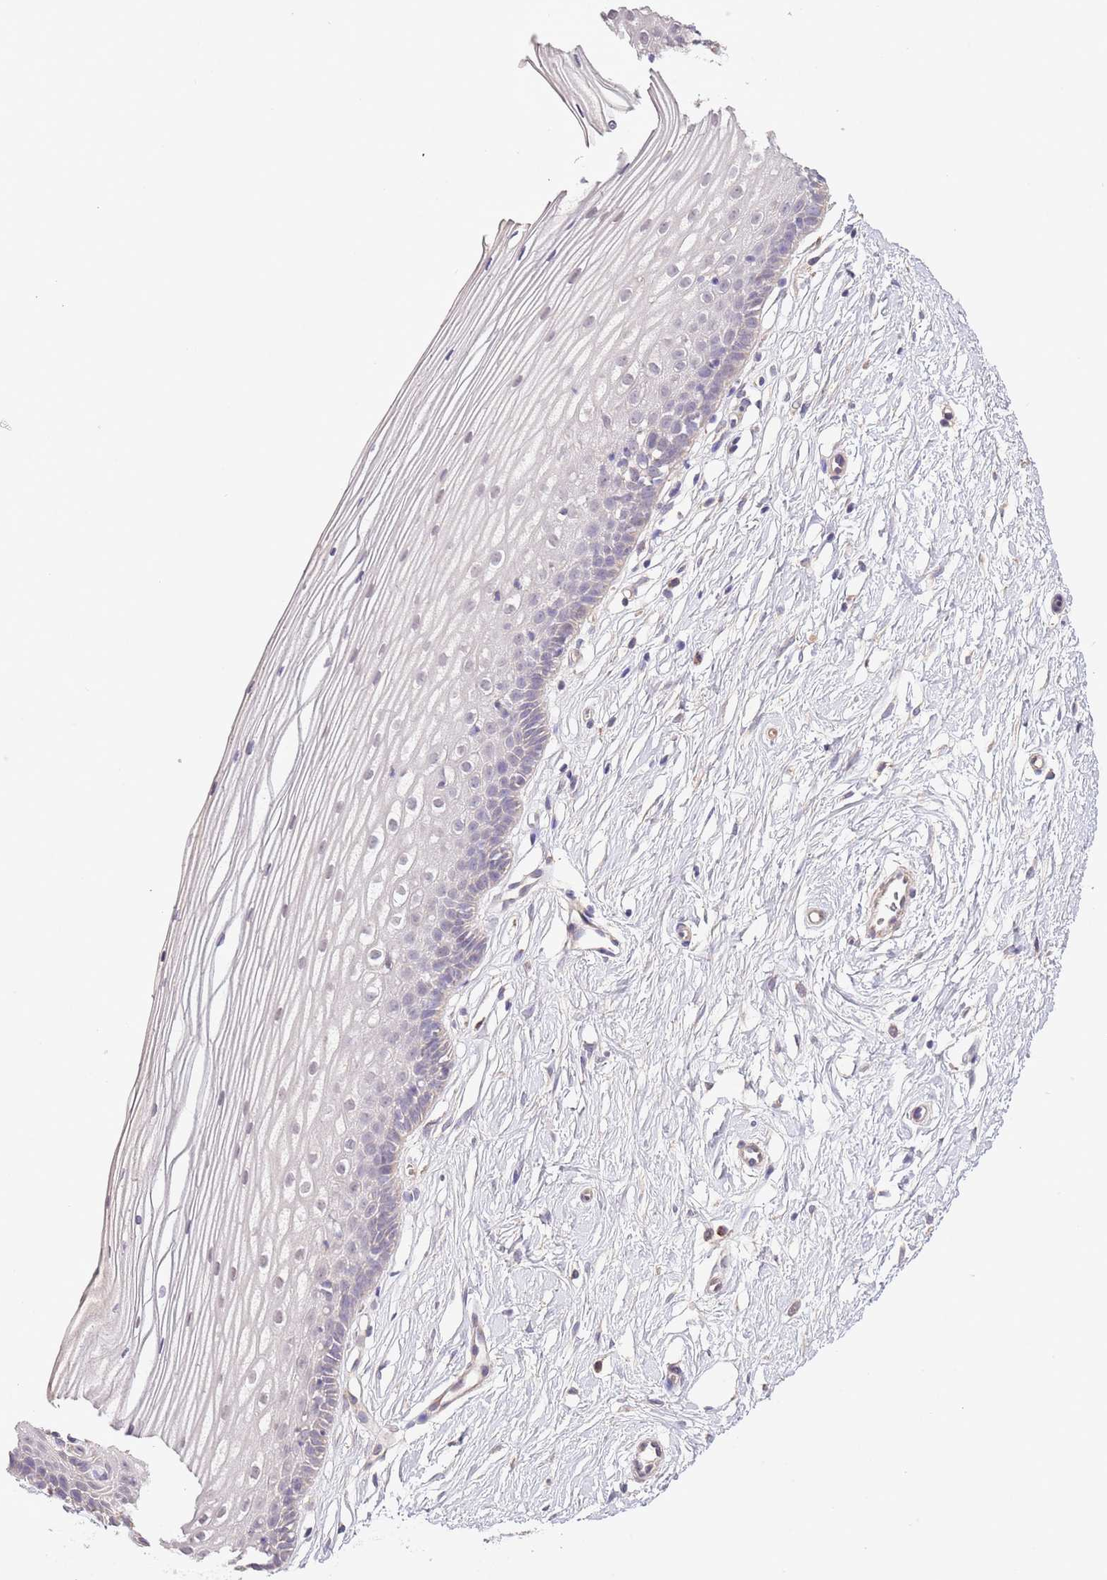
{"staining": {"intensity": "weak", "quantity": "<25%", "location": "cytoplasmic/membranous"}, "tissue": "cervix", "cell_type": "Glandular cells", "image_type": "normal", "snomed": [{"axis": "morphology", "description": "Normal tissue, NOS"}, {"axis": "topography", "description": "Cervix"}], "caption": "The photomicrograph shows no staining of glandular cells in unremarkable cervix.", "gene": "IVD", "patient": {"sex": "female", "age": 40}}